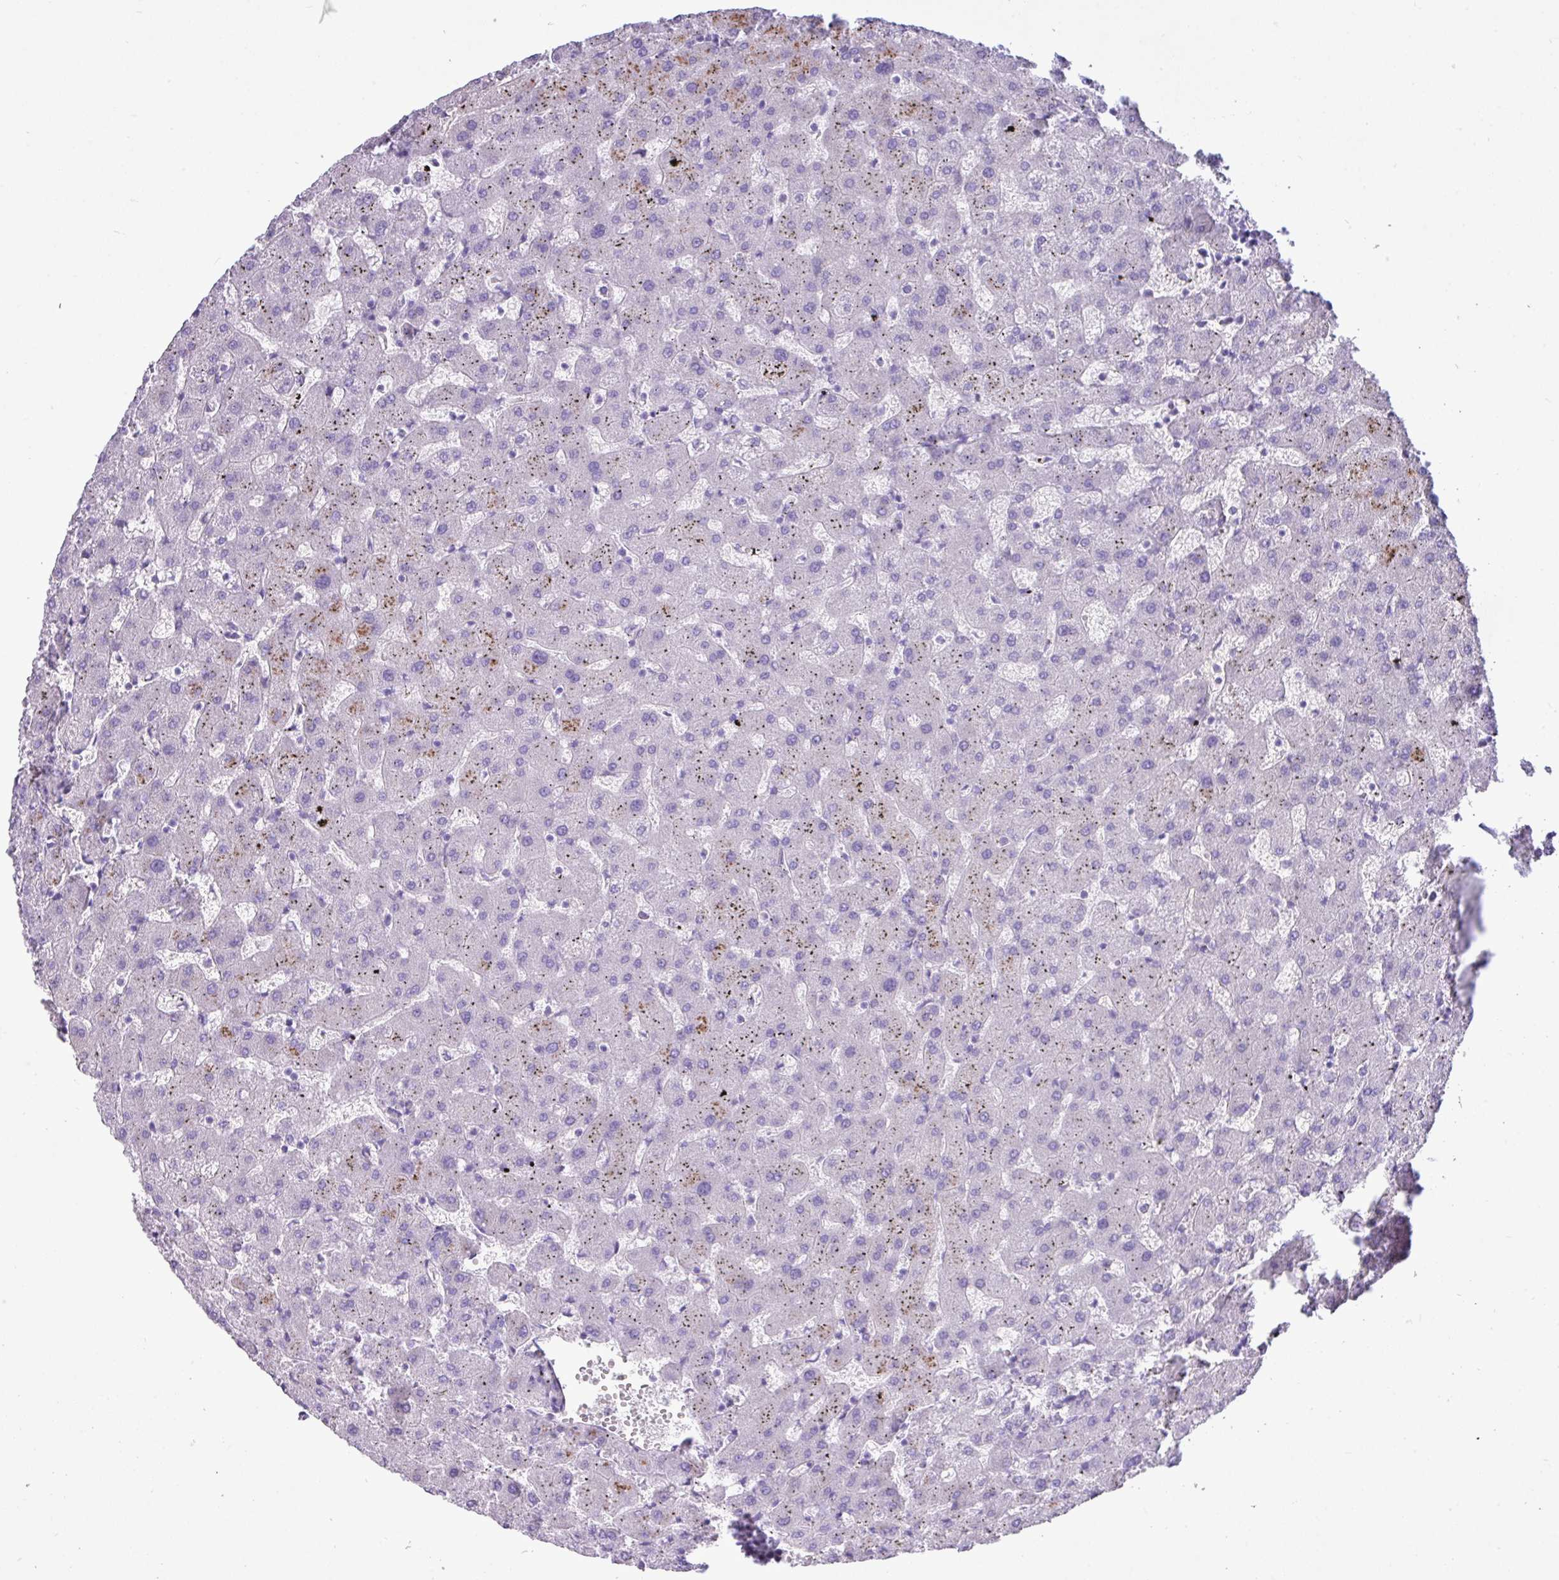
{"staining": {"intensity": "negative", "quantity": "none", "location": "none"}, "tissue": "liver", "cell_type": "Cholangiocytes", "image_type": "normal", "snomed": [{"axis": "morphology", "description": "Normal tissue, NOS"}, {"axis": "topography", "description": "Liver"}], "caption": "Immunohistochemistry (IHC) micrograph of benign liver: liver stained with DAB exhibits no significant protein staining in cholangiocytes. Nuclei are stained in blue.", "gene": "SPINK8", "patient": {"sex": "female", "age": 63}}